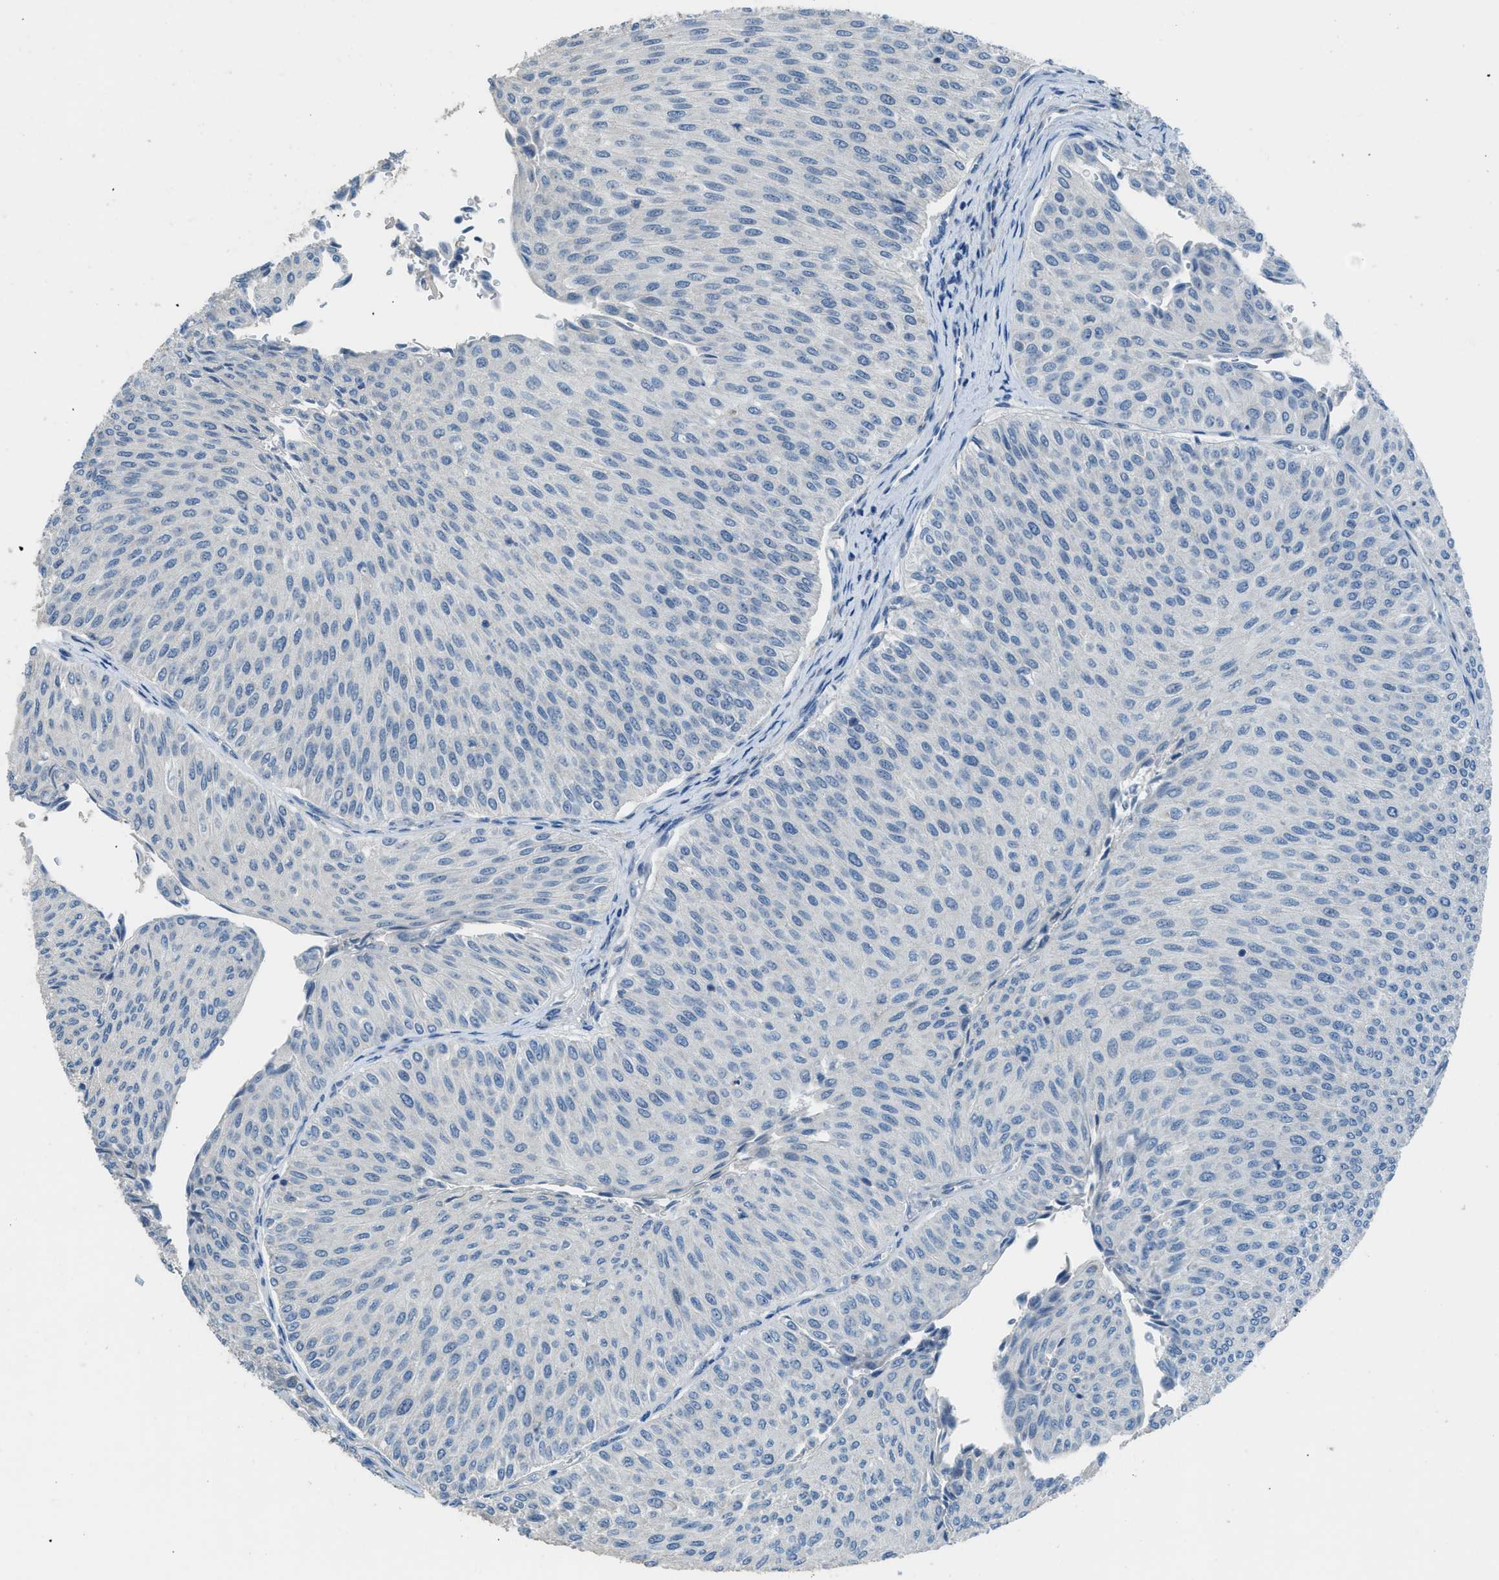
{"staining": {"intensity": "negative", "quantity": "none", "location": "none"}, "tissue": "urothelial cancer", "cell_type": "Tumor cells", "image_type": "cancer", "snomed": [{"axis": "morphology", "description": "Urothelial carcinoma, Low grade"}, {"axis": "topography", "description": "Urinary bladder"}], "caption": "Immunohistochemistry (IHC) image of urothelial carcinoma (low-grade) stained for a protein (brown), which displays no positivity in tumor cells.", "gene": "TIMD4", "patient": {"sex": "male", "age": 78}}